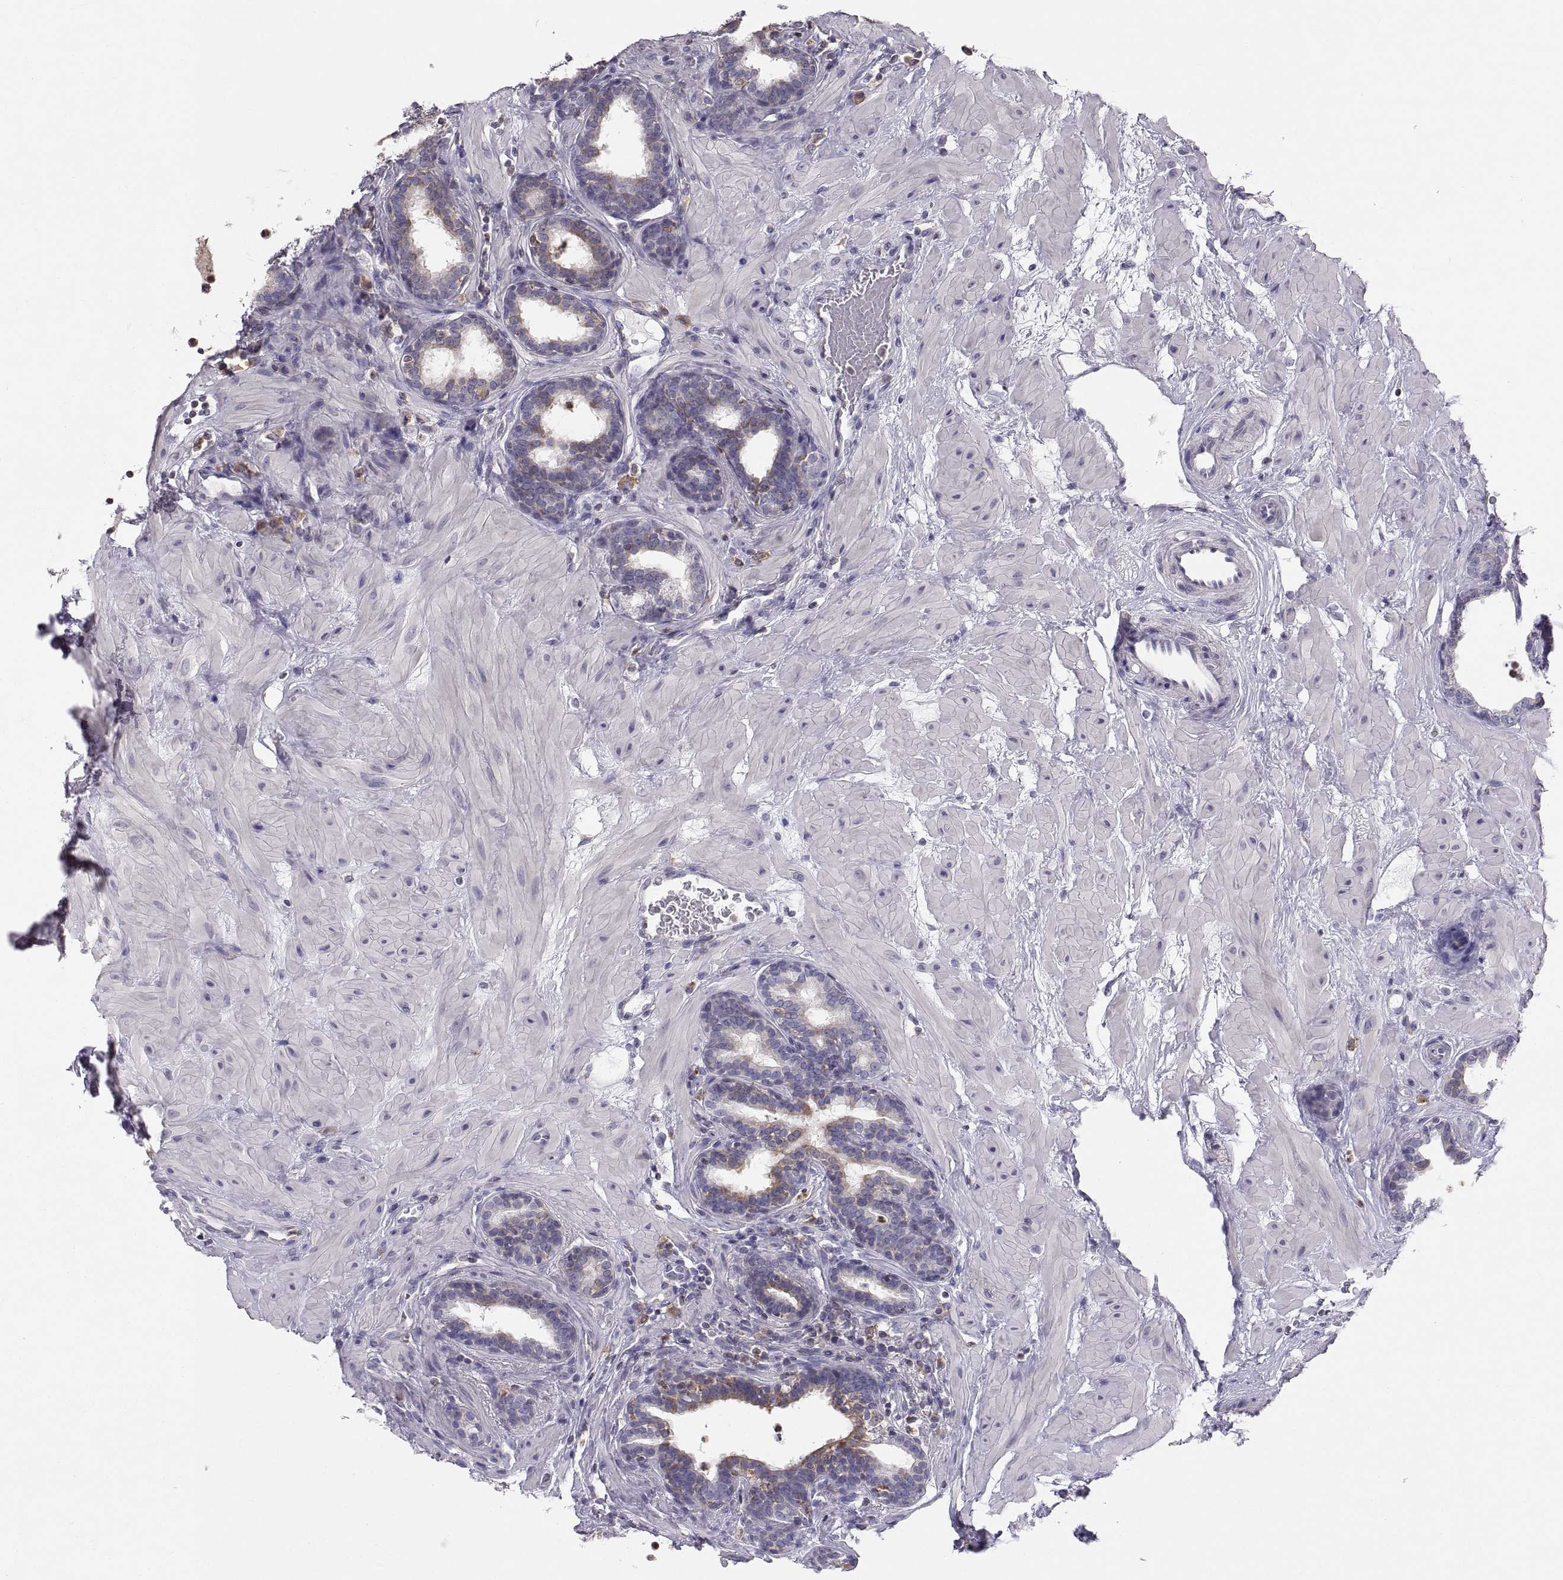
{"staining": {"intensity": "weak", "quantity": "25%-75%", "location": "cytoplasmic/membranous"}, "tissue": "prostate", "cell_type": "Glandular cells", "image_type": "normal", "snomed": [{"axis": "morphology", "description": "Normal tissue, NOS"}, {"axis": "topography", "description": "Prostate"}], "caption": "Benign prostate exhibits weak cytoplasmic/membranous positivity in about 25%-75% of glandular cells.", "gene": "ERO1A", "patient": {"sex": "male", "age": 37}}